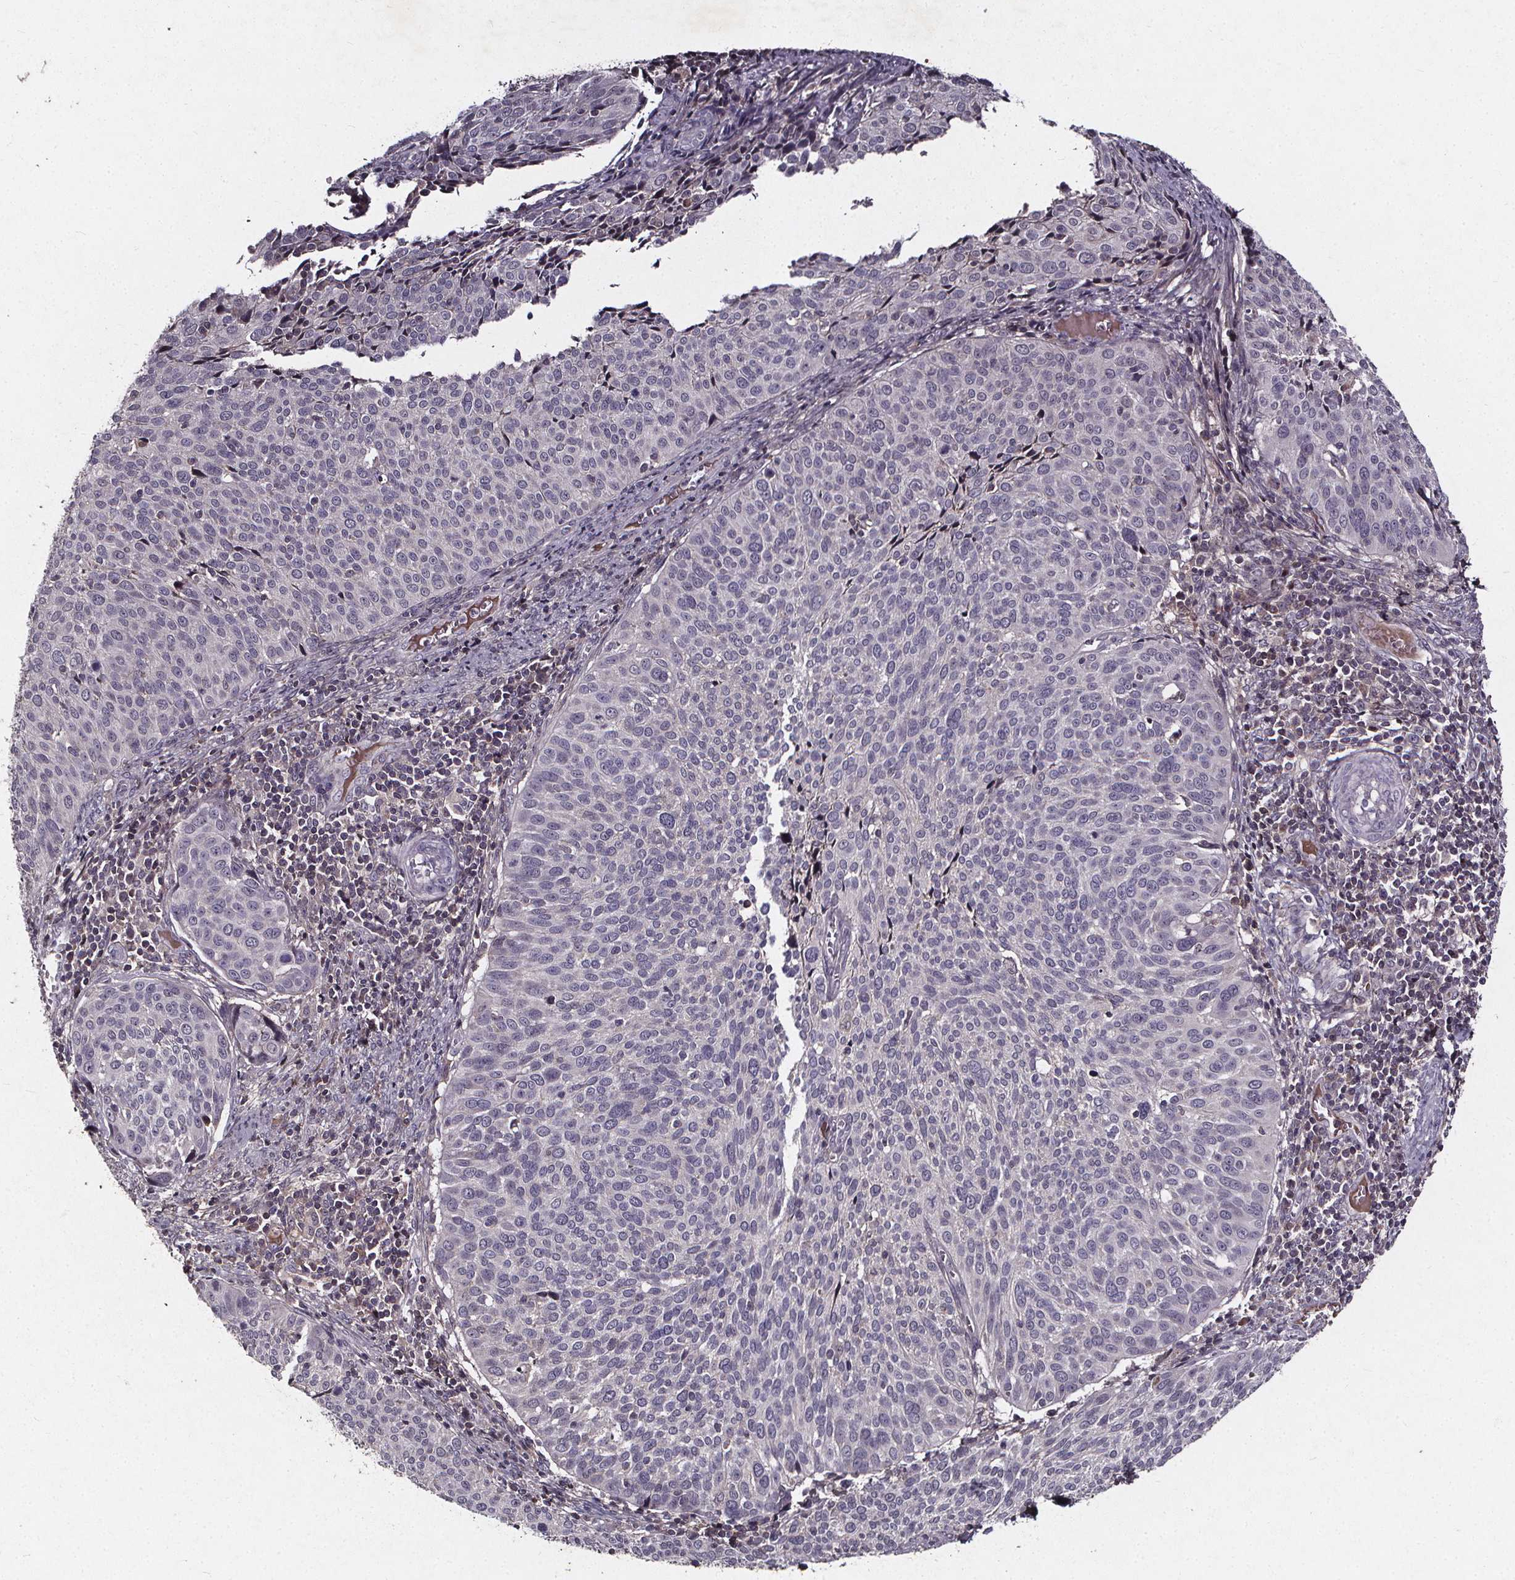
{"staining": {"intensity": "negative", "quantity": "none", "location": "none"}, "tissue": "cervical cancer", "cell_type": "Tumor cells", "image_type": "cancer", "snomed": [{"axis": "morphology", "description": "Squamous cell carcinoma, NOS"}, {"axis": "topography", "description": "Cervix"}], "caption": "The image exhibits no significant expression in tumor cells of cervical squamous cell carcinoma.", "gene": "SPAG8", "patient": {"sex": "female", "age": 39}}